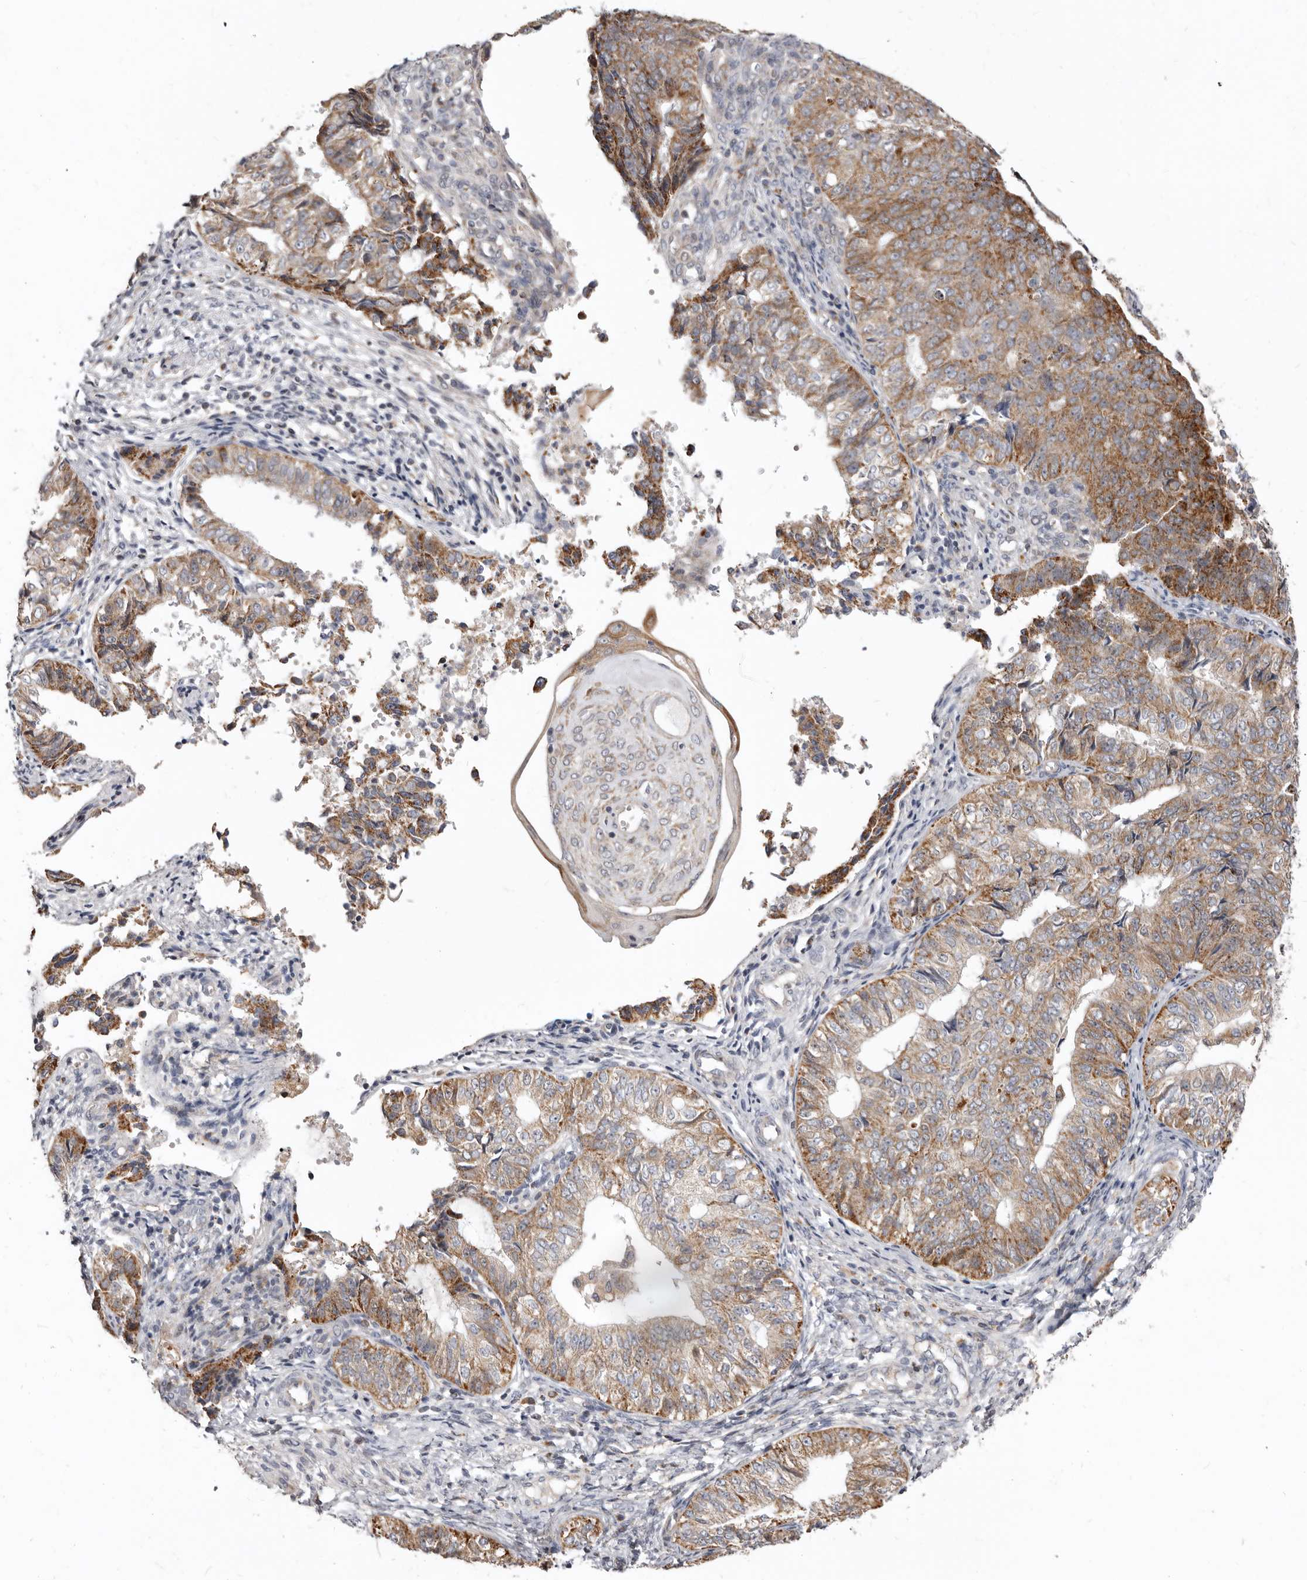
{"staining": {"intensity": "moderate", "quantity": ">75%", "location": "cytoplasmic/membranous"}, "tissue": "endometrial cancer", "cell_type": "Tumor cells", "image_type": "cancer", "snomed": [{"axis": "morphology", "description": "Adenocarcinoma, NOS"}, {"axis": "topography", "description": "Endometrium"}], "caption": "This is an image of IHC staining of adenocarcinoma (endometrial), which shows moderate staining in the cytoplasmic/membranous of tumor cells.", "gene": "SMC4", "patient": {"sex": "female", "age": 32}}